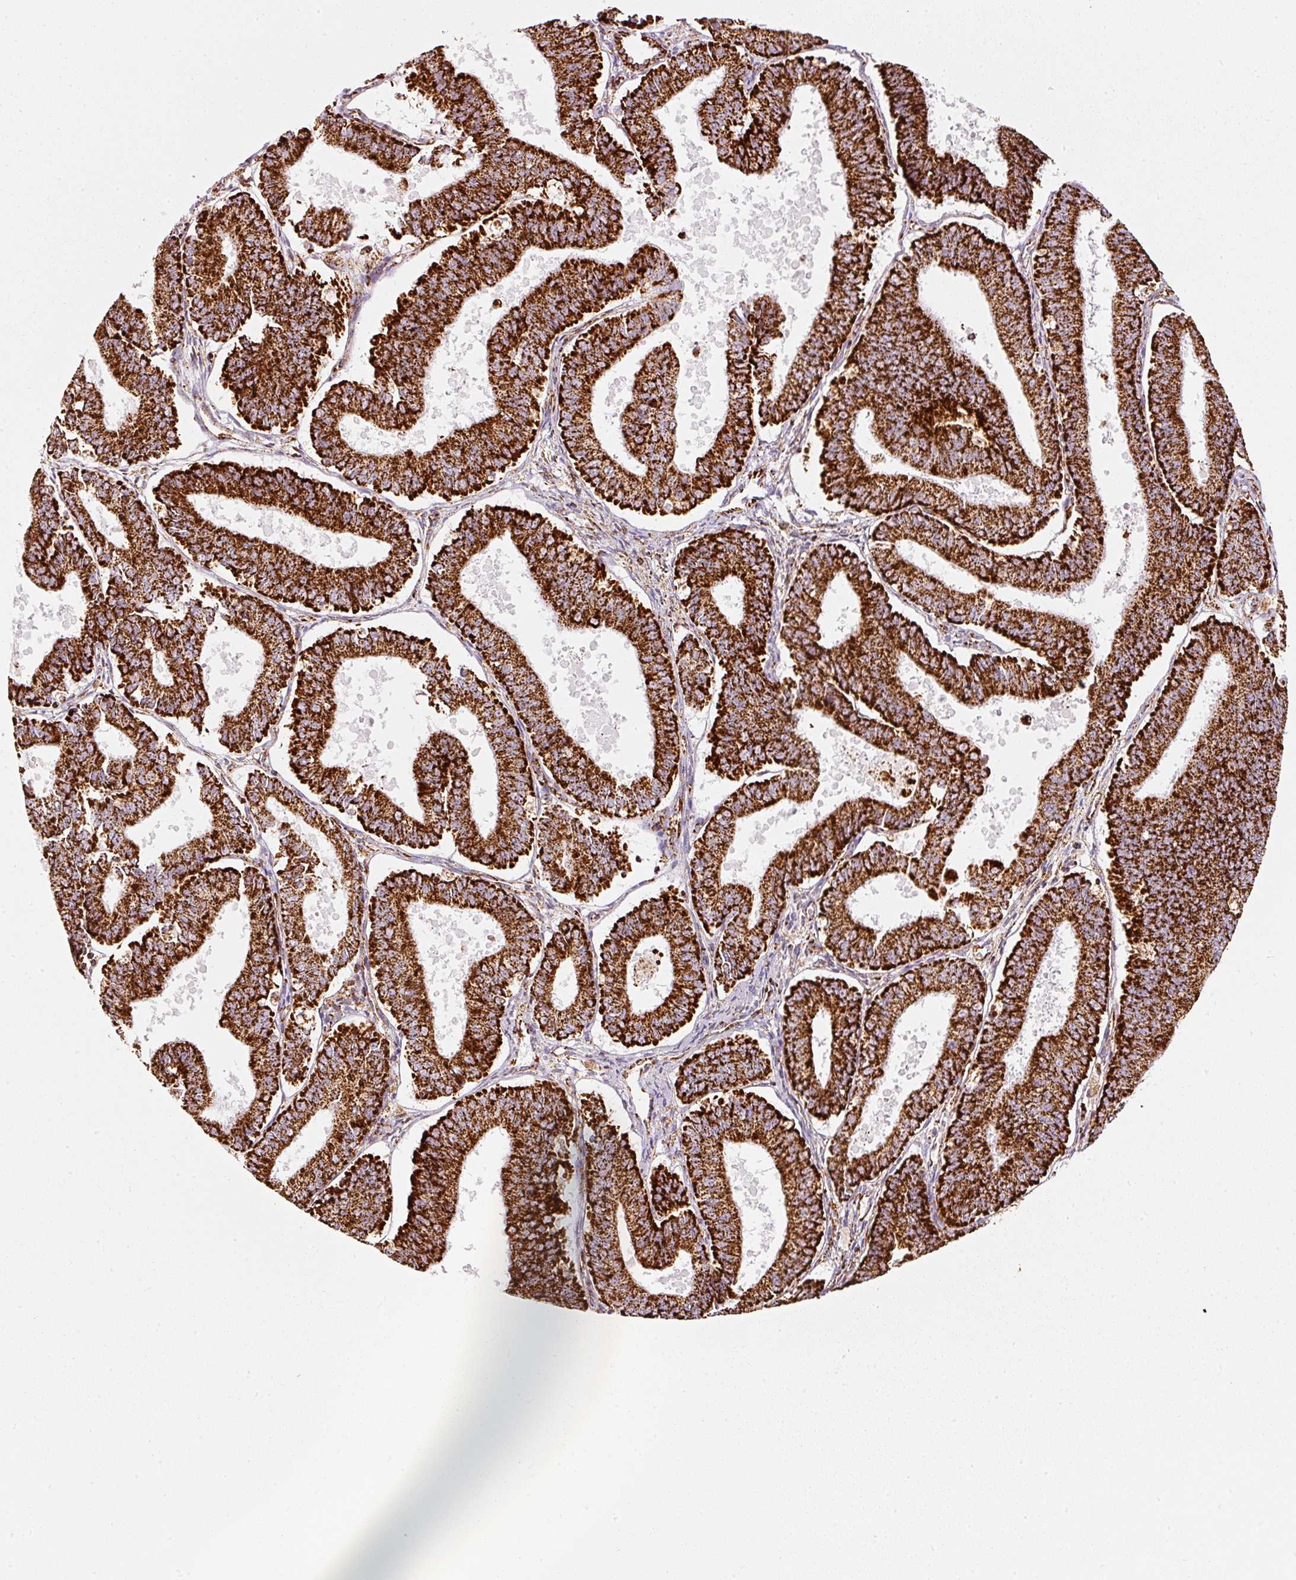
{"staining": {"intensity": "strong", "quantity": ">75%", "location": "cytoplasmic/membranous"}, "tissue": "endometrial cancer", "cell_type": "Tumor cells", "image_type": "cancer", "snomed": [{"axis": "morphology", "description": "Adenocarcinoma, NOS"}, {"axis": "topography", "description": "Endometrium"}], "caption": "An immunohistochemistry (IHC) histopathology image of tumor tissue is shown. Protein staining in brown highlights strong cytoplasmic/membranous positivity in endometrial cancer within tumor cells. The staining was performed using DAB (3,3'-diaminobenzidine), with brown indicating positive protein expression. Nuclei are stained blue with hematoxylin.", "gene": "MT-CO2", "patient": {"sex": "female", "age": 73}}